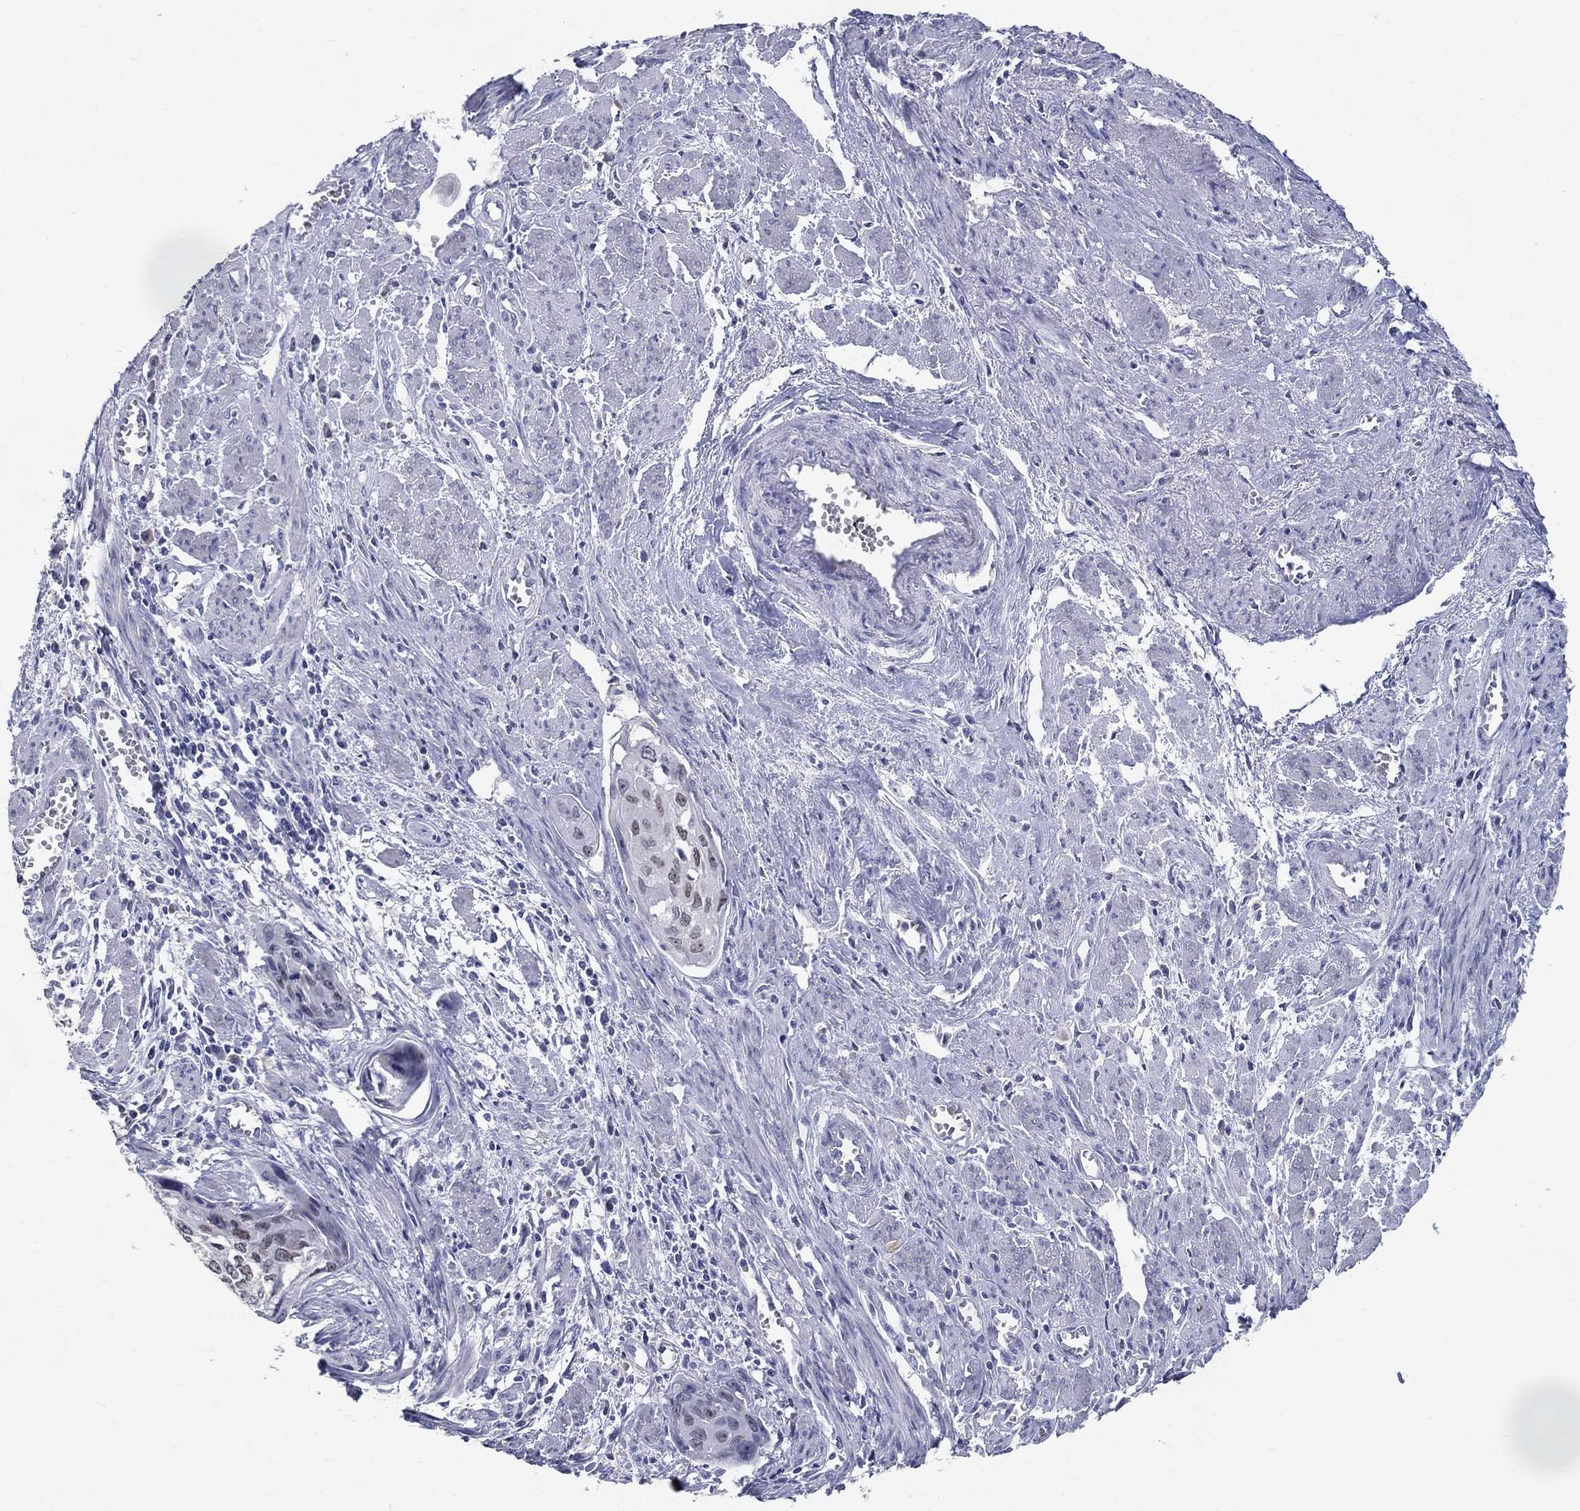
{"staining": {"intensity": "negative", "quantity": "none", "location": "none"}, "tissue": "cervical cancer", "cell_type": "Tumor cells", "image_type": "cancer", "snomed": [{"axis": "morphology", "description": "Squamous cell carcinoma, NOS"}, {"axis": "topography", "description": "Cervix"}], "caption": "A high-resolution micrograph shows immunohistochemistry staining of squamous cell carcinoma (cervical), which exhibits no significant expression in tumor cells.", "gene": "SOX2", "patient": {"sex": "female", "age": 58}}